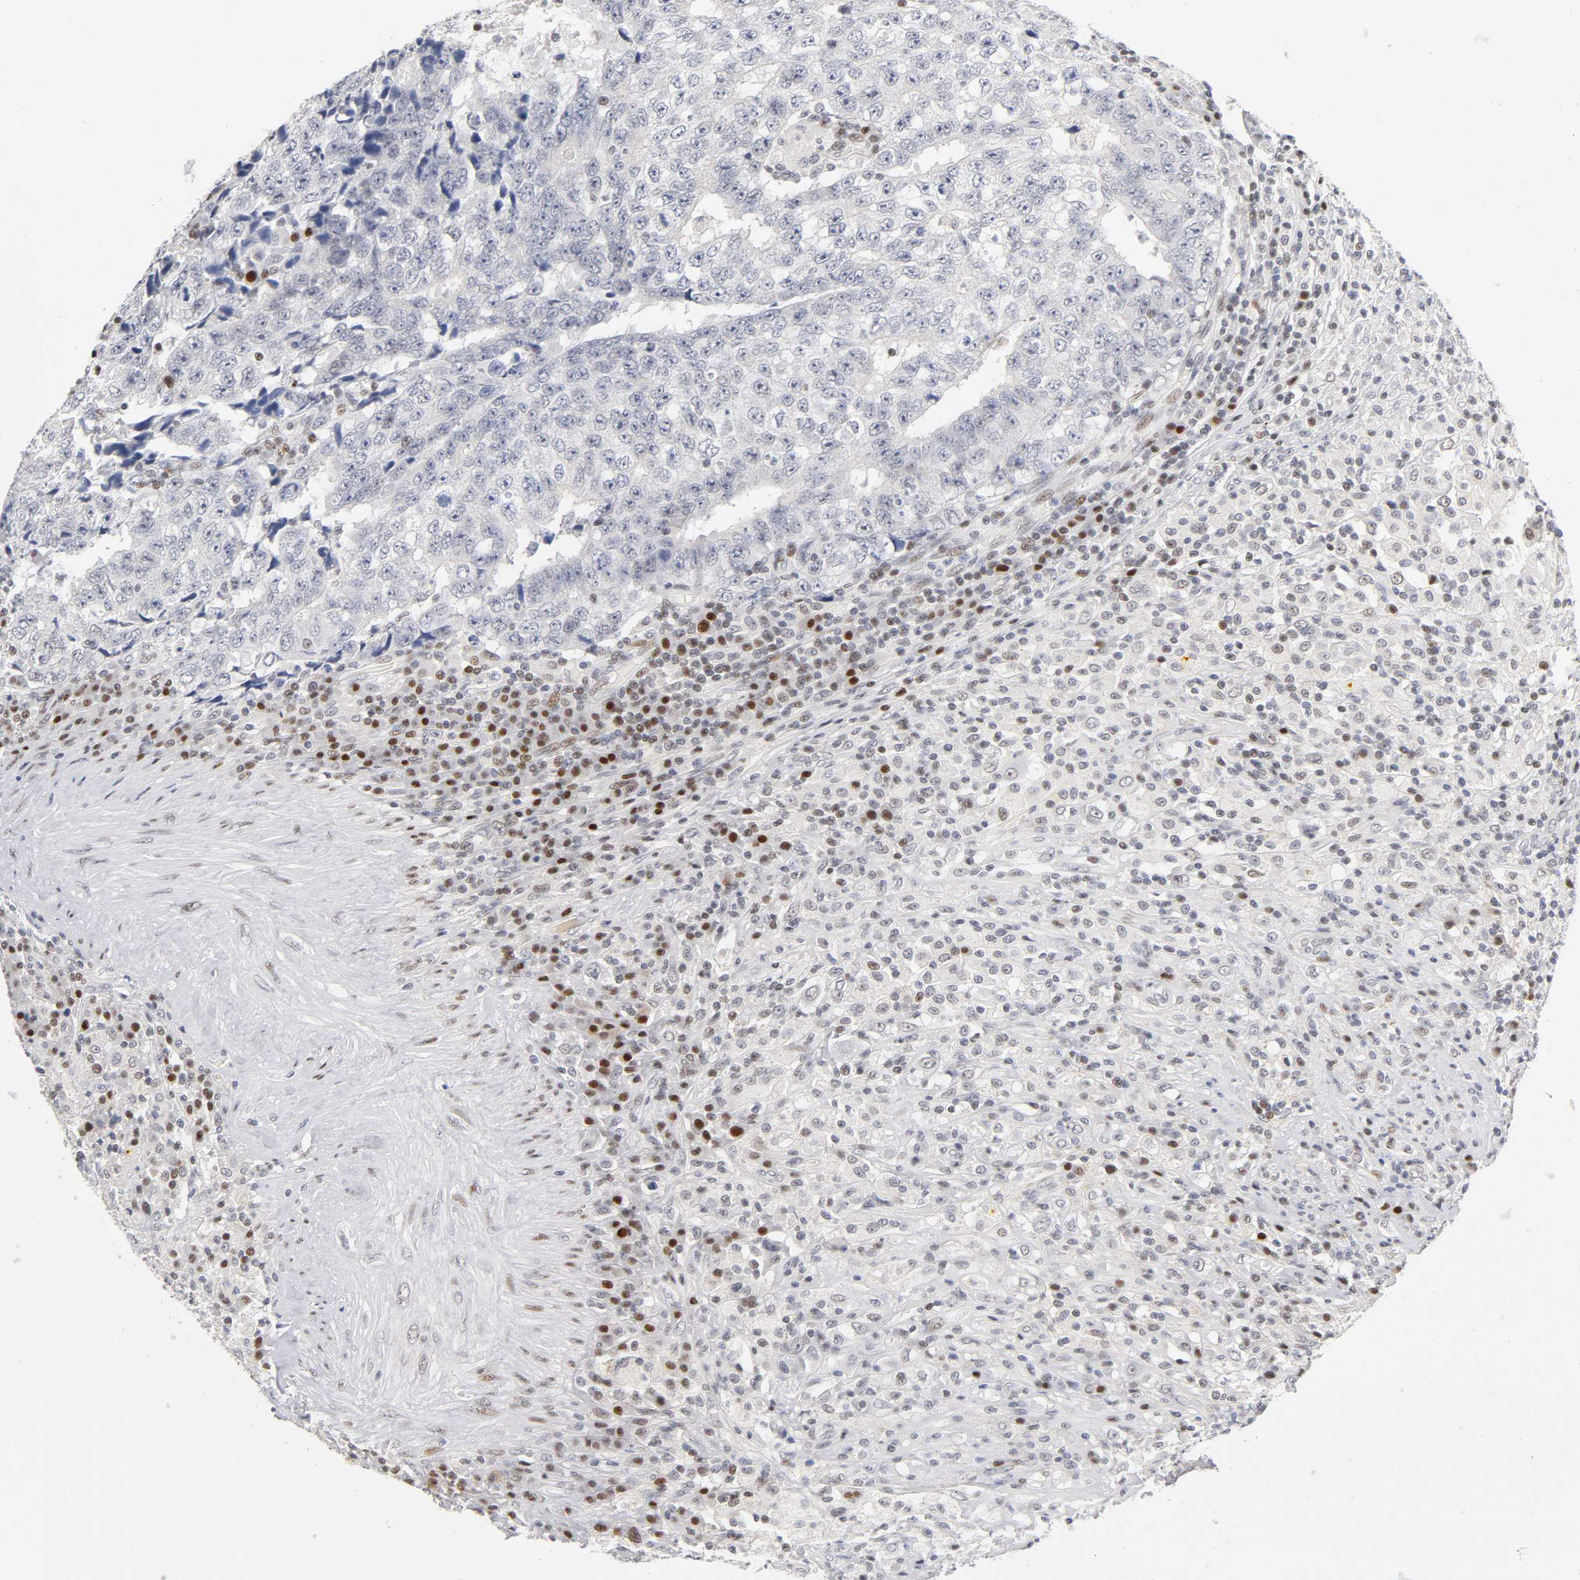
{"staining": {"intensity": "negative", "quantity": "none", "location": "none"}, "tissue": "testis cancer", "cell_type": "Tumor cells", "image_type": "cancer", "snomed": [{"axis": "morphology", "description": "Necrosis, NOS"}, {"axis": "morphology", "description": "Carcinoma, Embryonal, NOS"}, {"axis": "topography", "description": "Testis"}], "caption": "Immunohistochemistry photomicrograph of testis embryonal carcinoma stained for a protein (brown), which reveals no staining in tumor cells.", "gene": "SP3", "patient": {"sex": "male", "age": 19}}